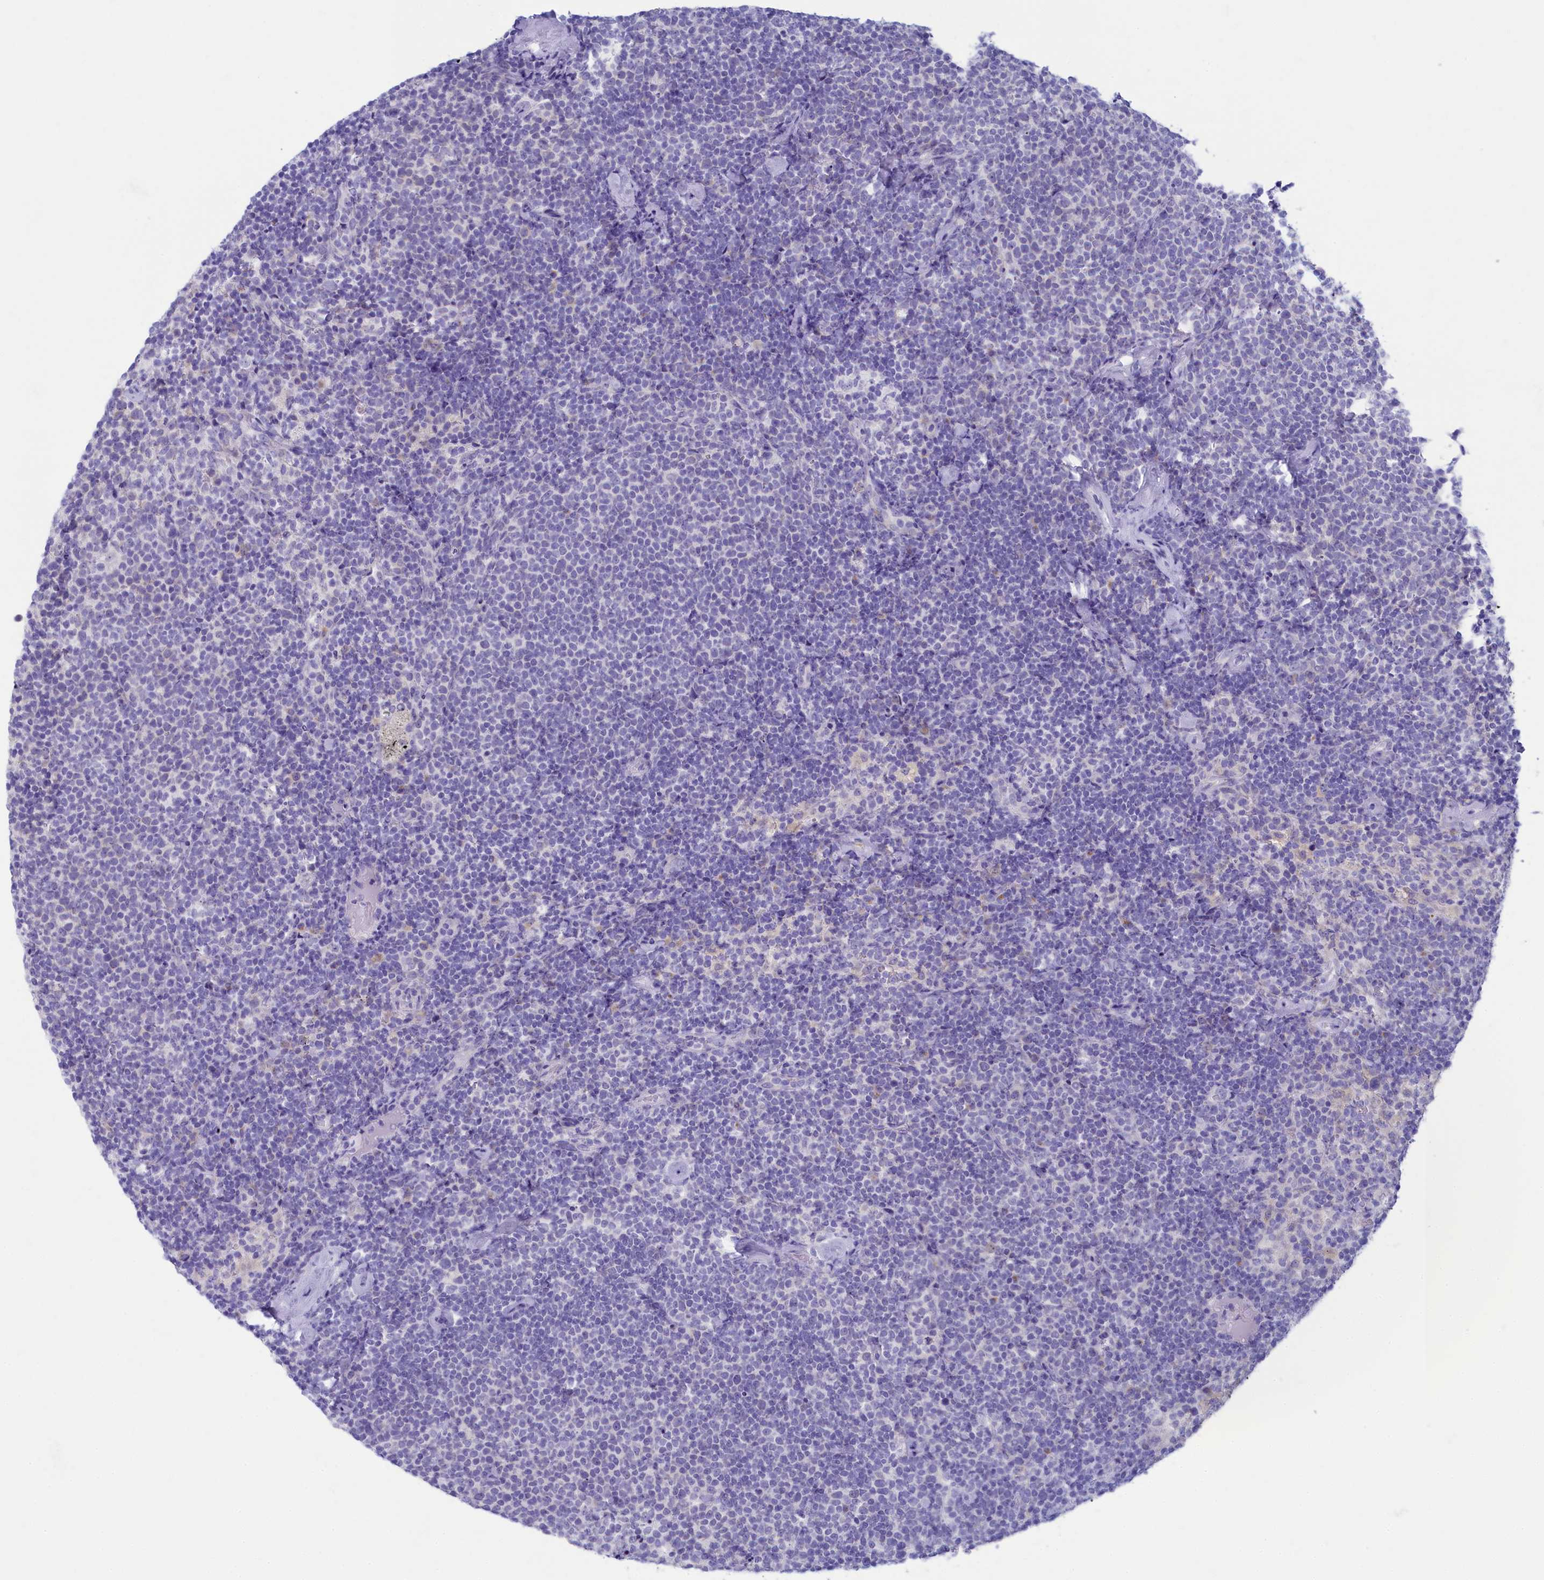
{"staining": {"intensity": "negative", "quantity": "none", "location": "none"}, "tissue": "lymphoma", "cell_type": "Tumor cells", "image_type": "cancer", "snomed": [{"axis": "morphology", "description": "Malignant lymphoma, non-Hodgkin's type, High grade"}, {"axis": "topography", "description": "Lymph node"}], "caption": "High power microscopy micrograph of an immunohistochemistry micrograph of lymphoma, revealing no significant expression in tumor cells.", "gene": "SKA3", "patient": {"sex": "male", "age": 61}}